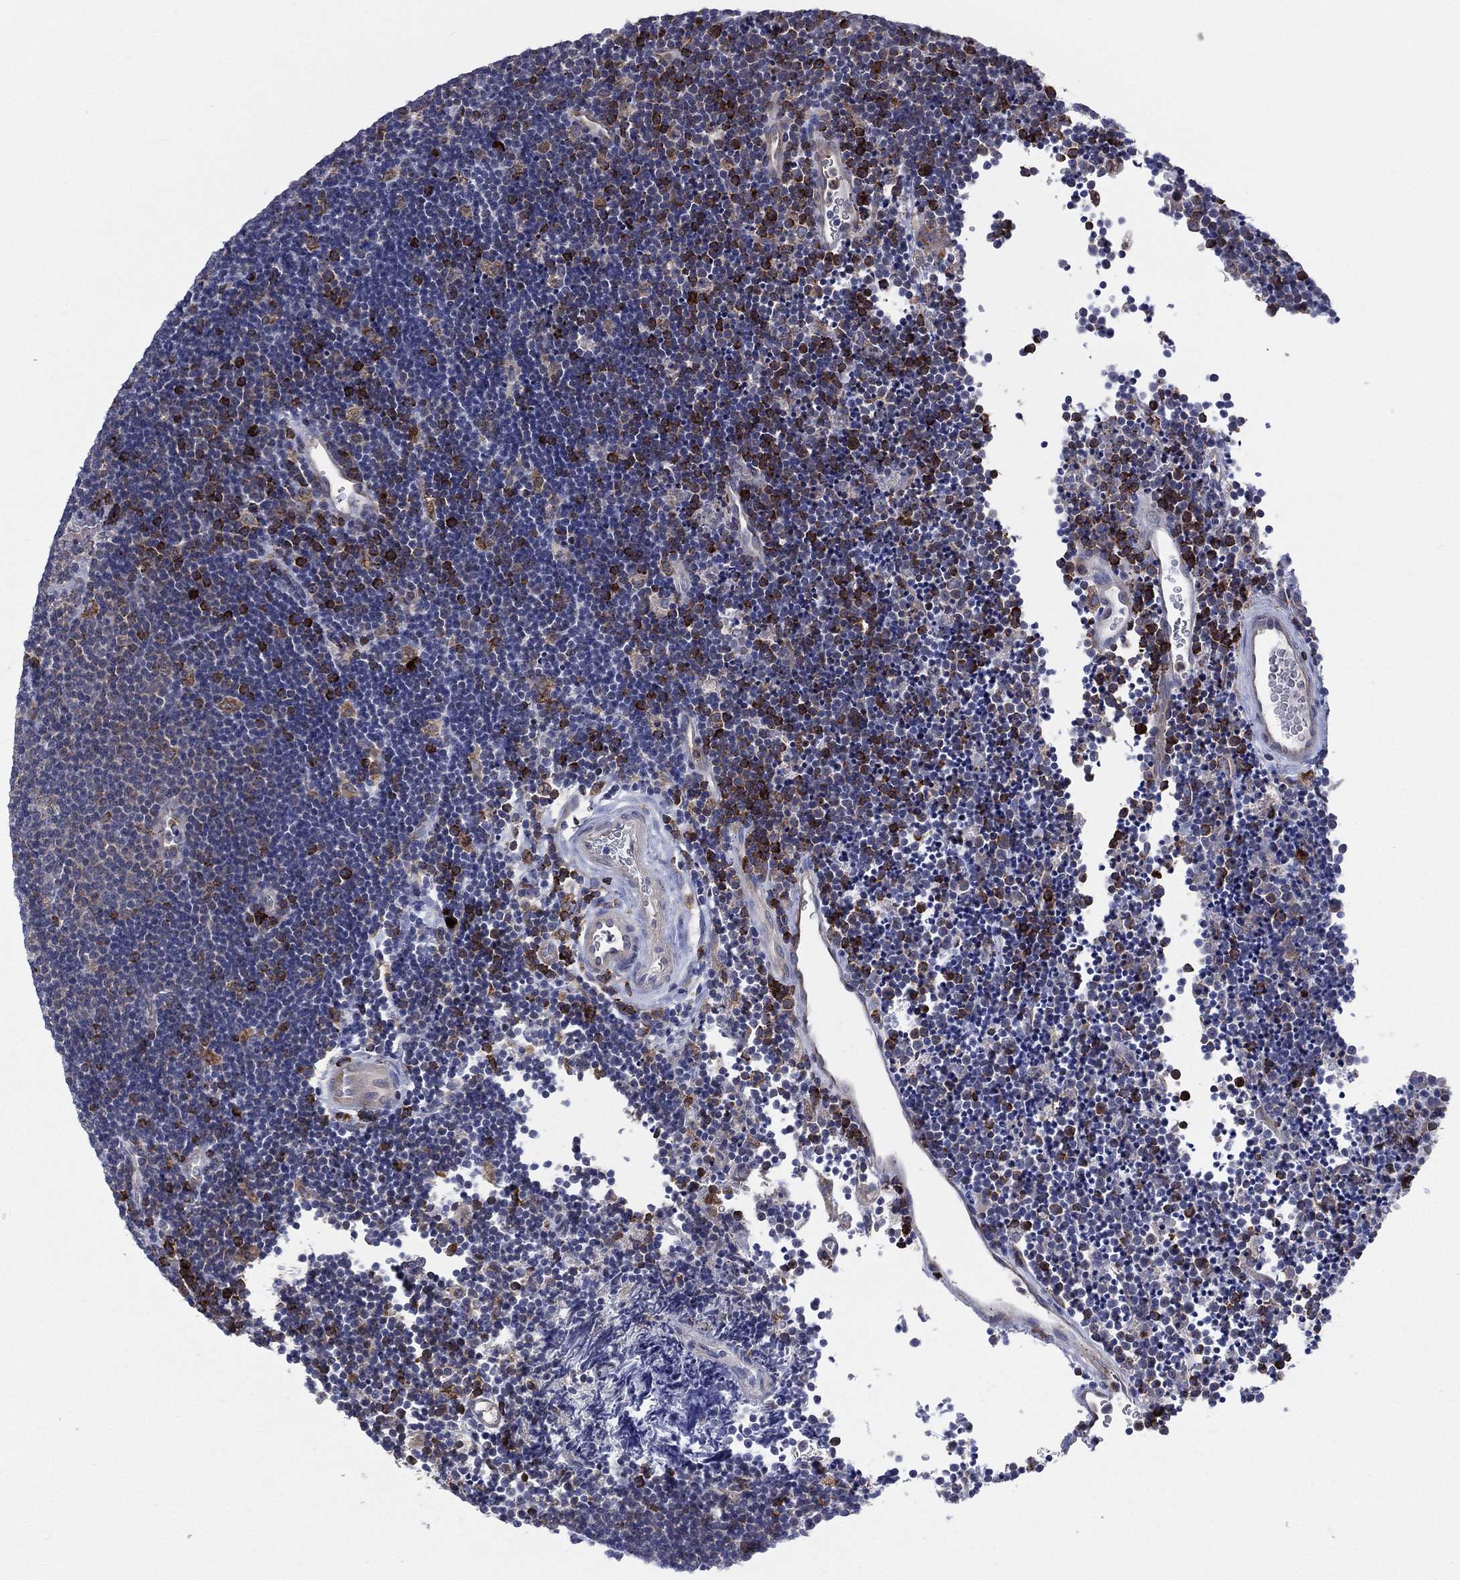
{"staining": {"intensity": "strong", "quantity": "<25%", "location": "cytoplasmic/membranous"}, "tissue": "lymphoma", "cell_type": "Tumor cells", "image_type": "cancer", "snomed": [{"axis": "morphology", "description": "Malignant lymphoma, non-Hodgkin's type, Low grade"}, {"axis": "topography", "description": "Brain"}], "caption": "Approximately <25% of tumor cells in human lymphoma demonstrate strong cytoplasmic/membranous protein staining as visualized by brown immunohistochemical staining.", "gene": "CCDC159", "patient": {"sex": "female", "age": 66}}